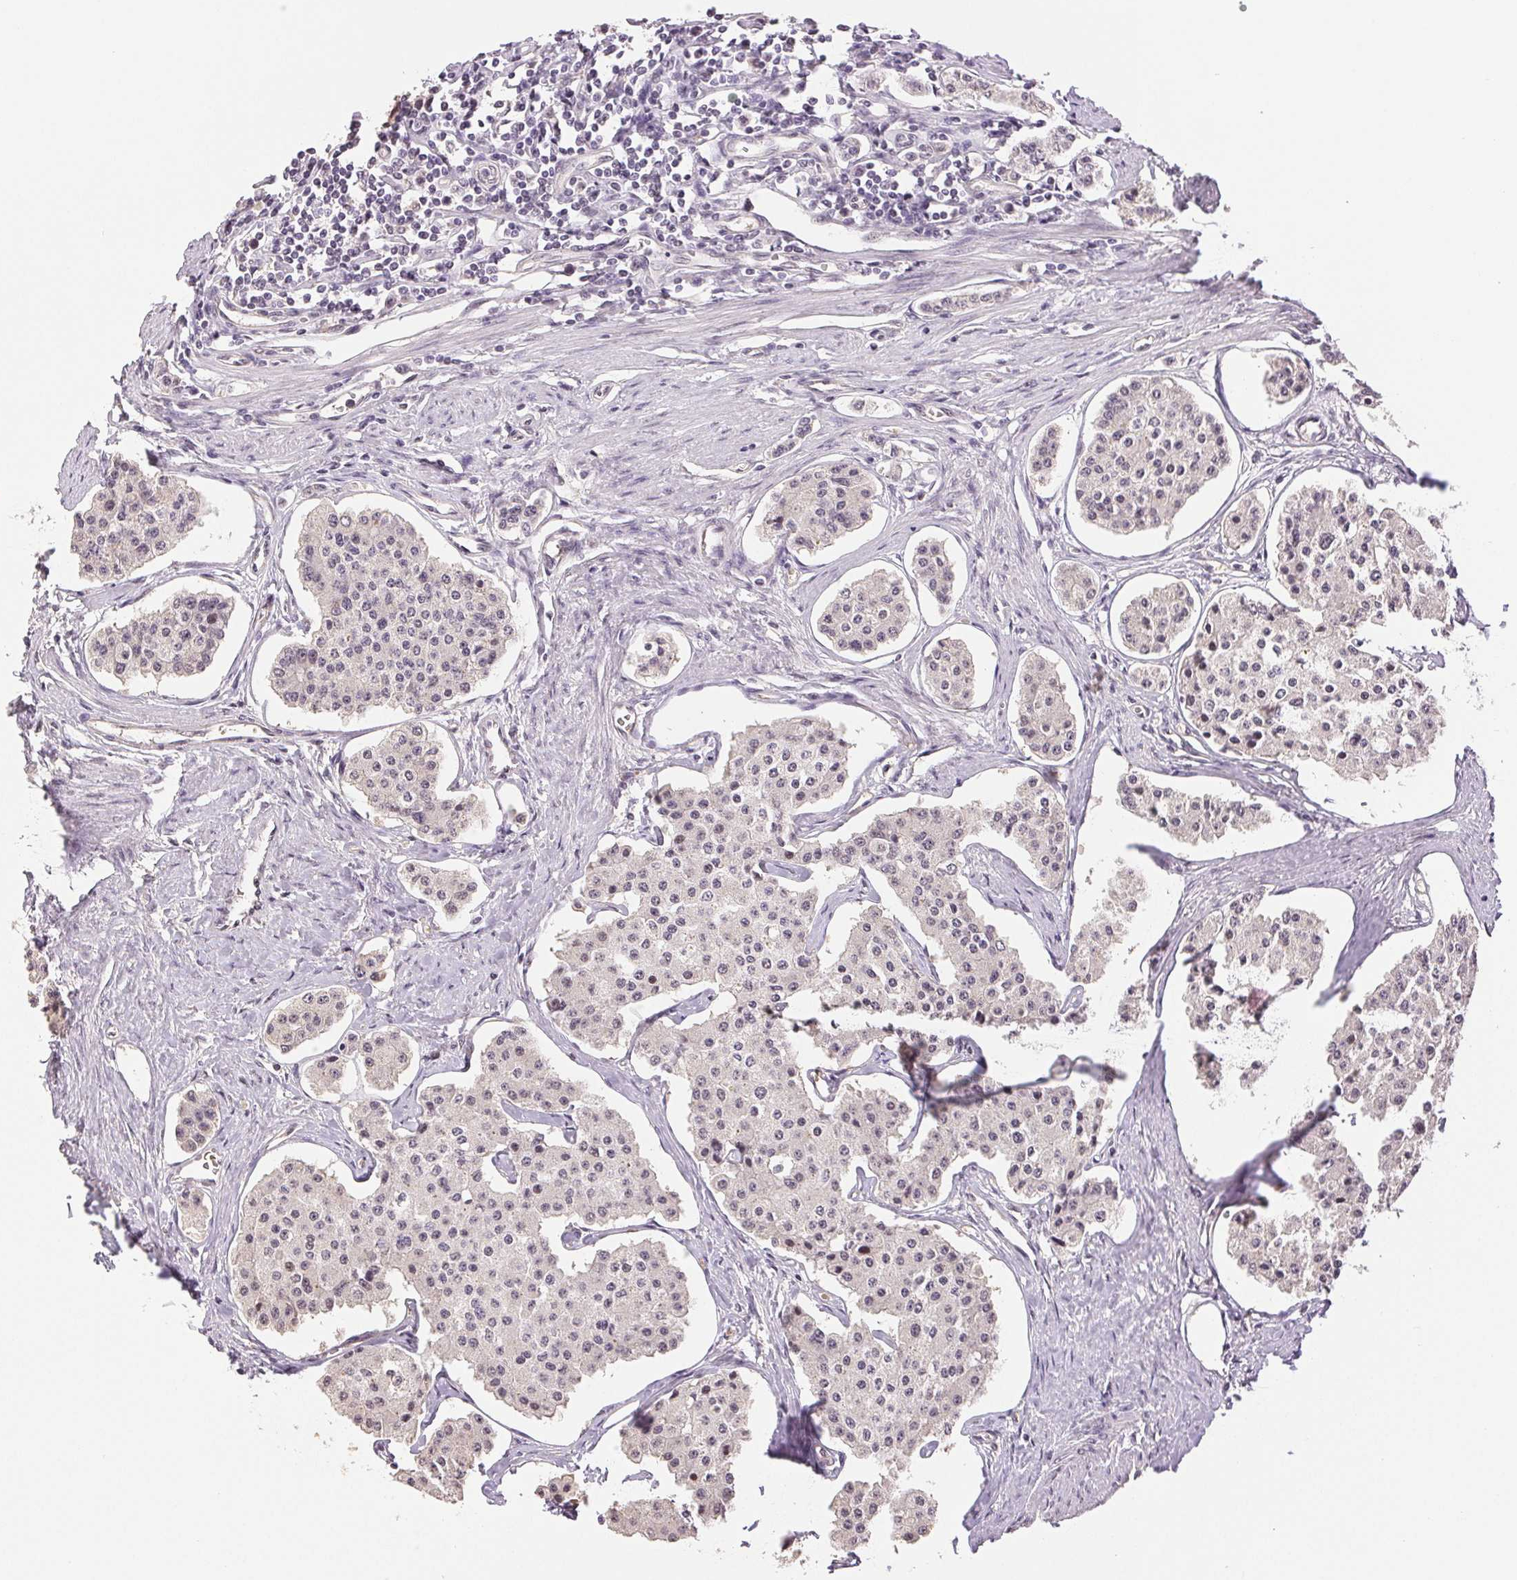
{"staining": {"intensity": "negative", "quantity": "none", "location": "none"}, "tissue": "carcinoid", "cell_type": "Tumor cells", "image_type": "cancer", "snomed": [{"axis": "morphology", "description": "Carcinoid, malignant, NOS"}, {"axis": "topography", "description": "Small intestine"}], "caption": "Tumor cells show no significant positivity in carcinoid.", "gene": "PLCB1", "patient": {"sex": "female", "age": 65}}